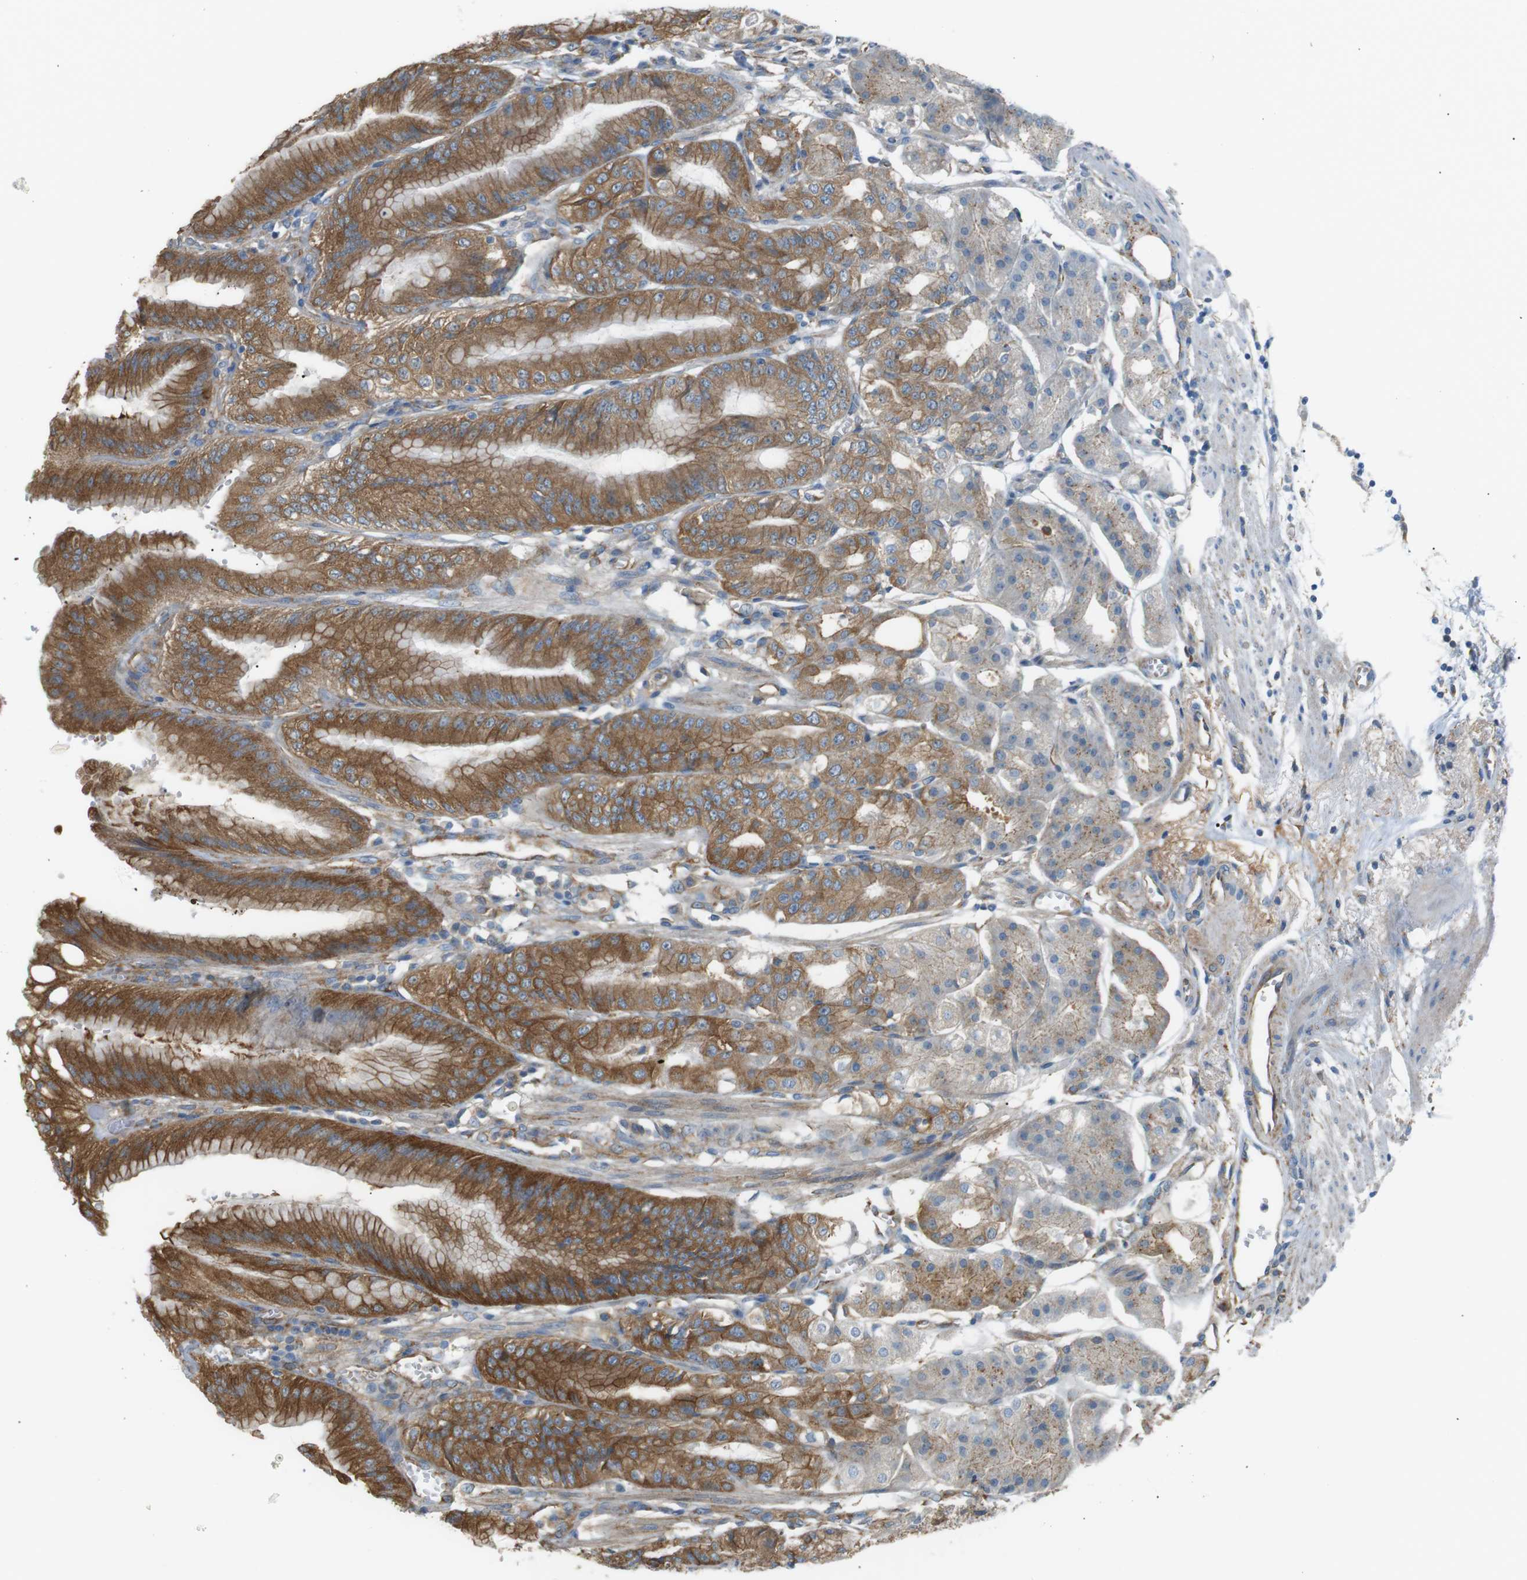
{"staining": {"intensity": "moderate", "quantity": ">75%", "location": "cytoplasmic/membranous"}, "tissue": "stomach", "cell_type": "Glandular cells", "image_type": "normal", "snomed": [{"axis": "morphology", "description": "Normal tissue, NOS"}, {"axis": "topography", "description": "Stomach, lower"}], "caption": "Protein analysis of benign stomach displays moderate cytoplasmic/membranous staining in approximately >75% of glandular cells.", "gene": "PEPD", "patient": {"sex": "male", "age": 71}}